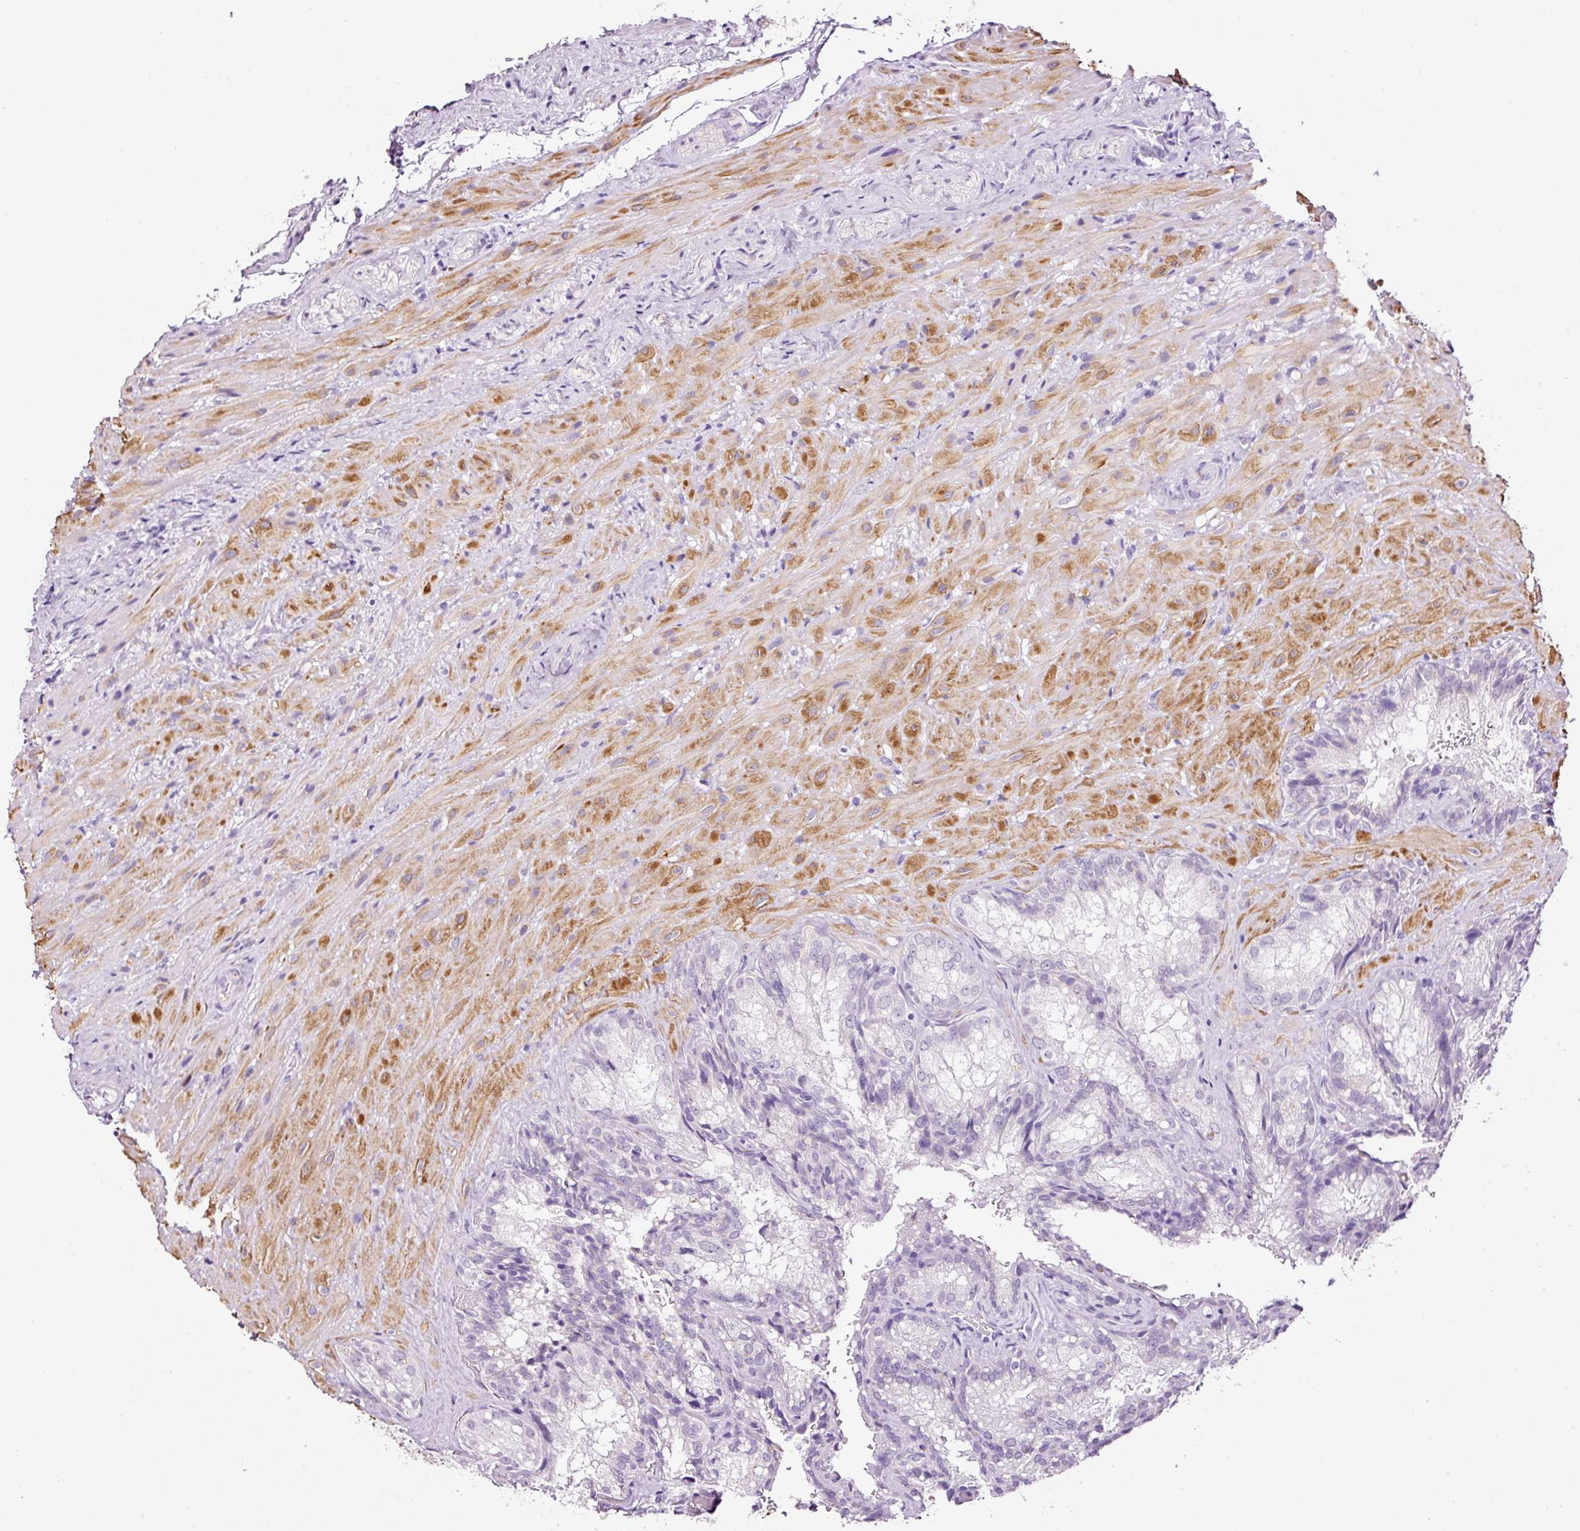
{"staining": {"intensity": "negative", "quantity": "none", "location": "none"}, "tissue": "seminal vesicle", "cell_type": "Glandular cells", "image_type": "normal", "snomed": [{"axis": "morphology", "description": "Normal tissue, NOS"}, {"axis": "topography", "description": "Seminal veicle"}], "caption": "IHC of normal seminal vesicle exhibits no expression in glandular cells.", "gene": "RTF2", "patient": {"sex": "male", "age": 47}}